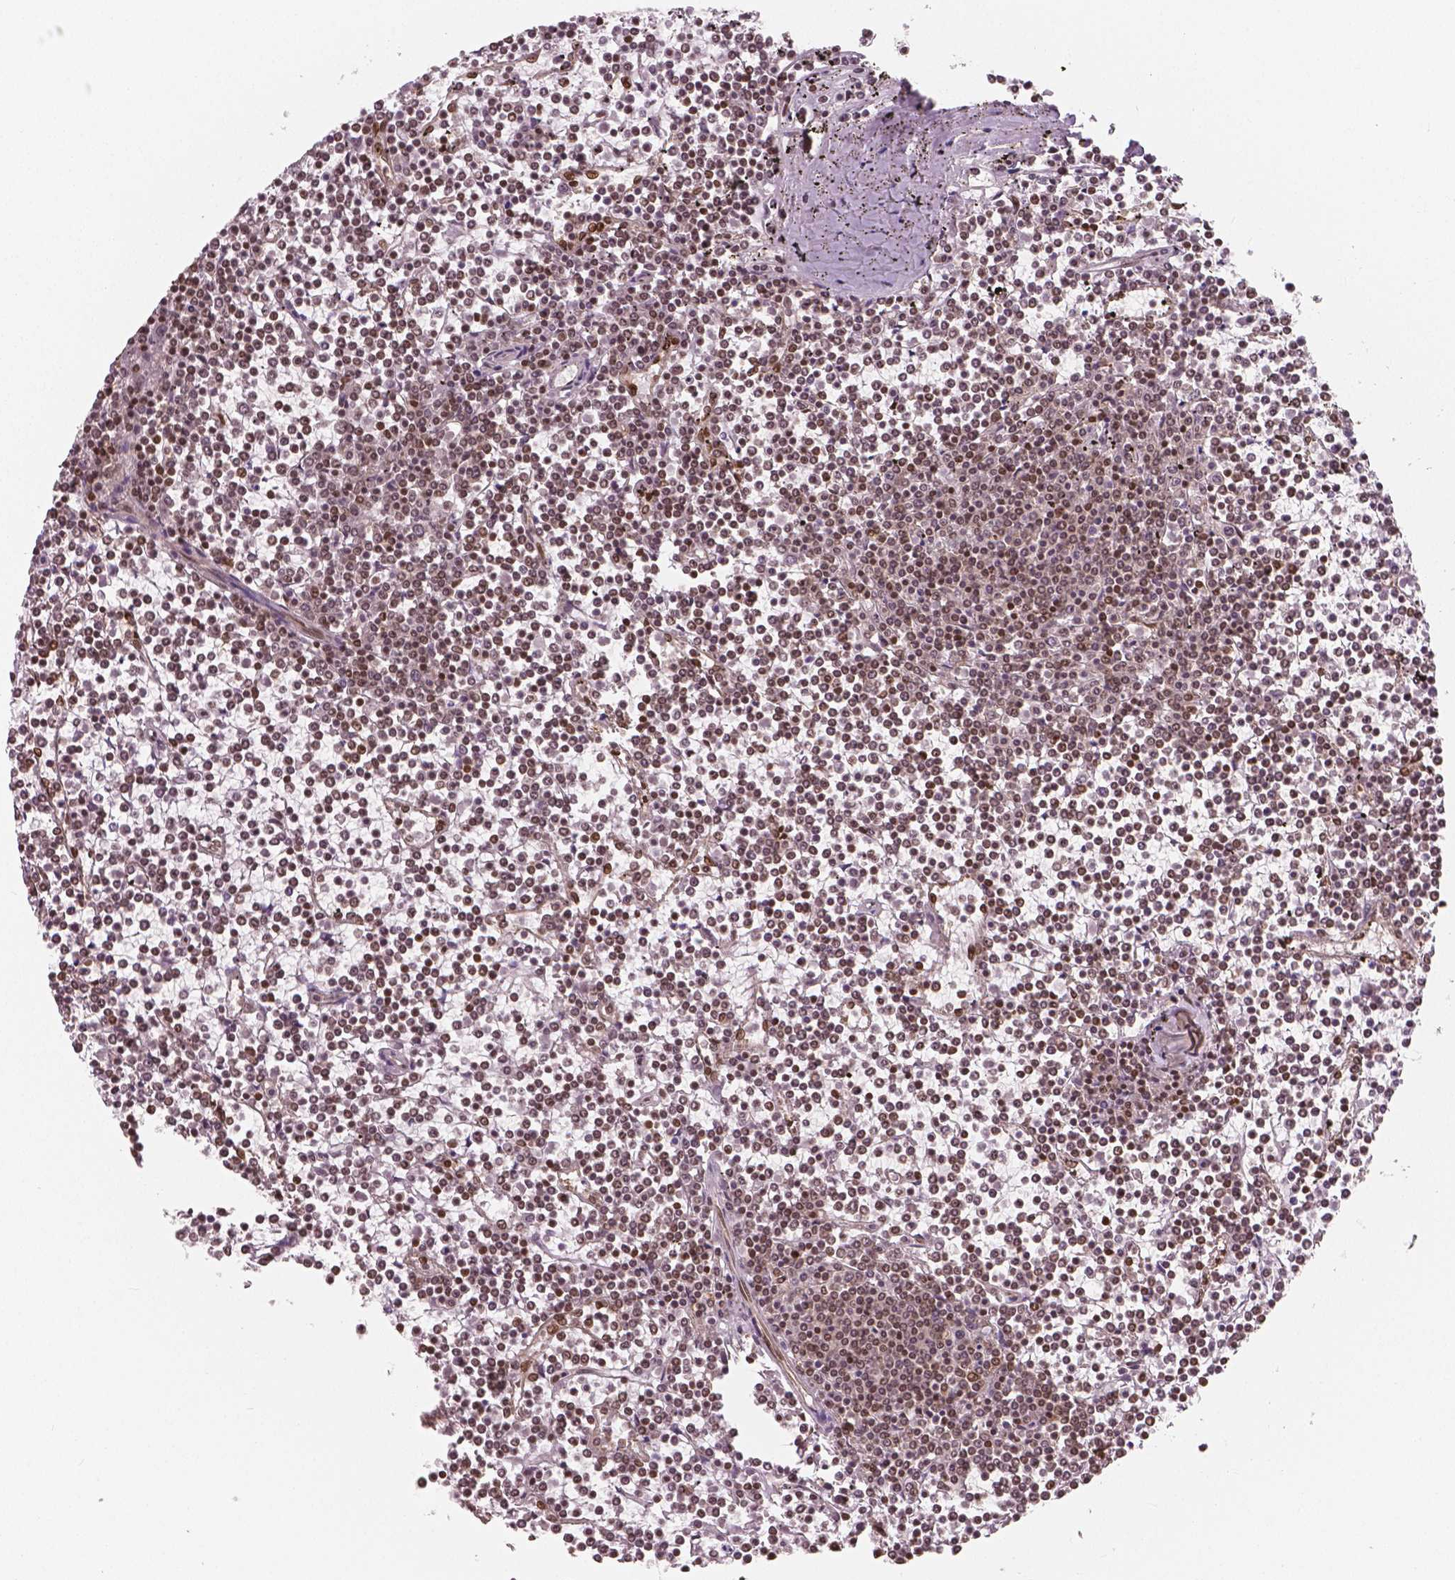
{"staining": {"intensity": "moderate", "quantity": ">75%", "location": "nuclear"}, "tissue": "lymphoma", "cell_type": "Tumor cells", "image_type": "cancer", "snomed": [{"axis": "morphology", "description": "Malignant lymphoma, non-Hodgkin's type, Low grade"}, {"axis": "topography", "description": "Spleen"}], "caption": "Protein staining demonstrates moderate nuclear expression in about >75% of tumor cells in malignant lymphoma, non-Hodgkin's type (low-grade).", "gene": "NUCKS1", "patient": {"sex": "female", "age": 19}}